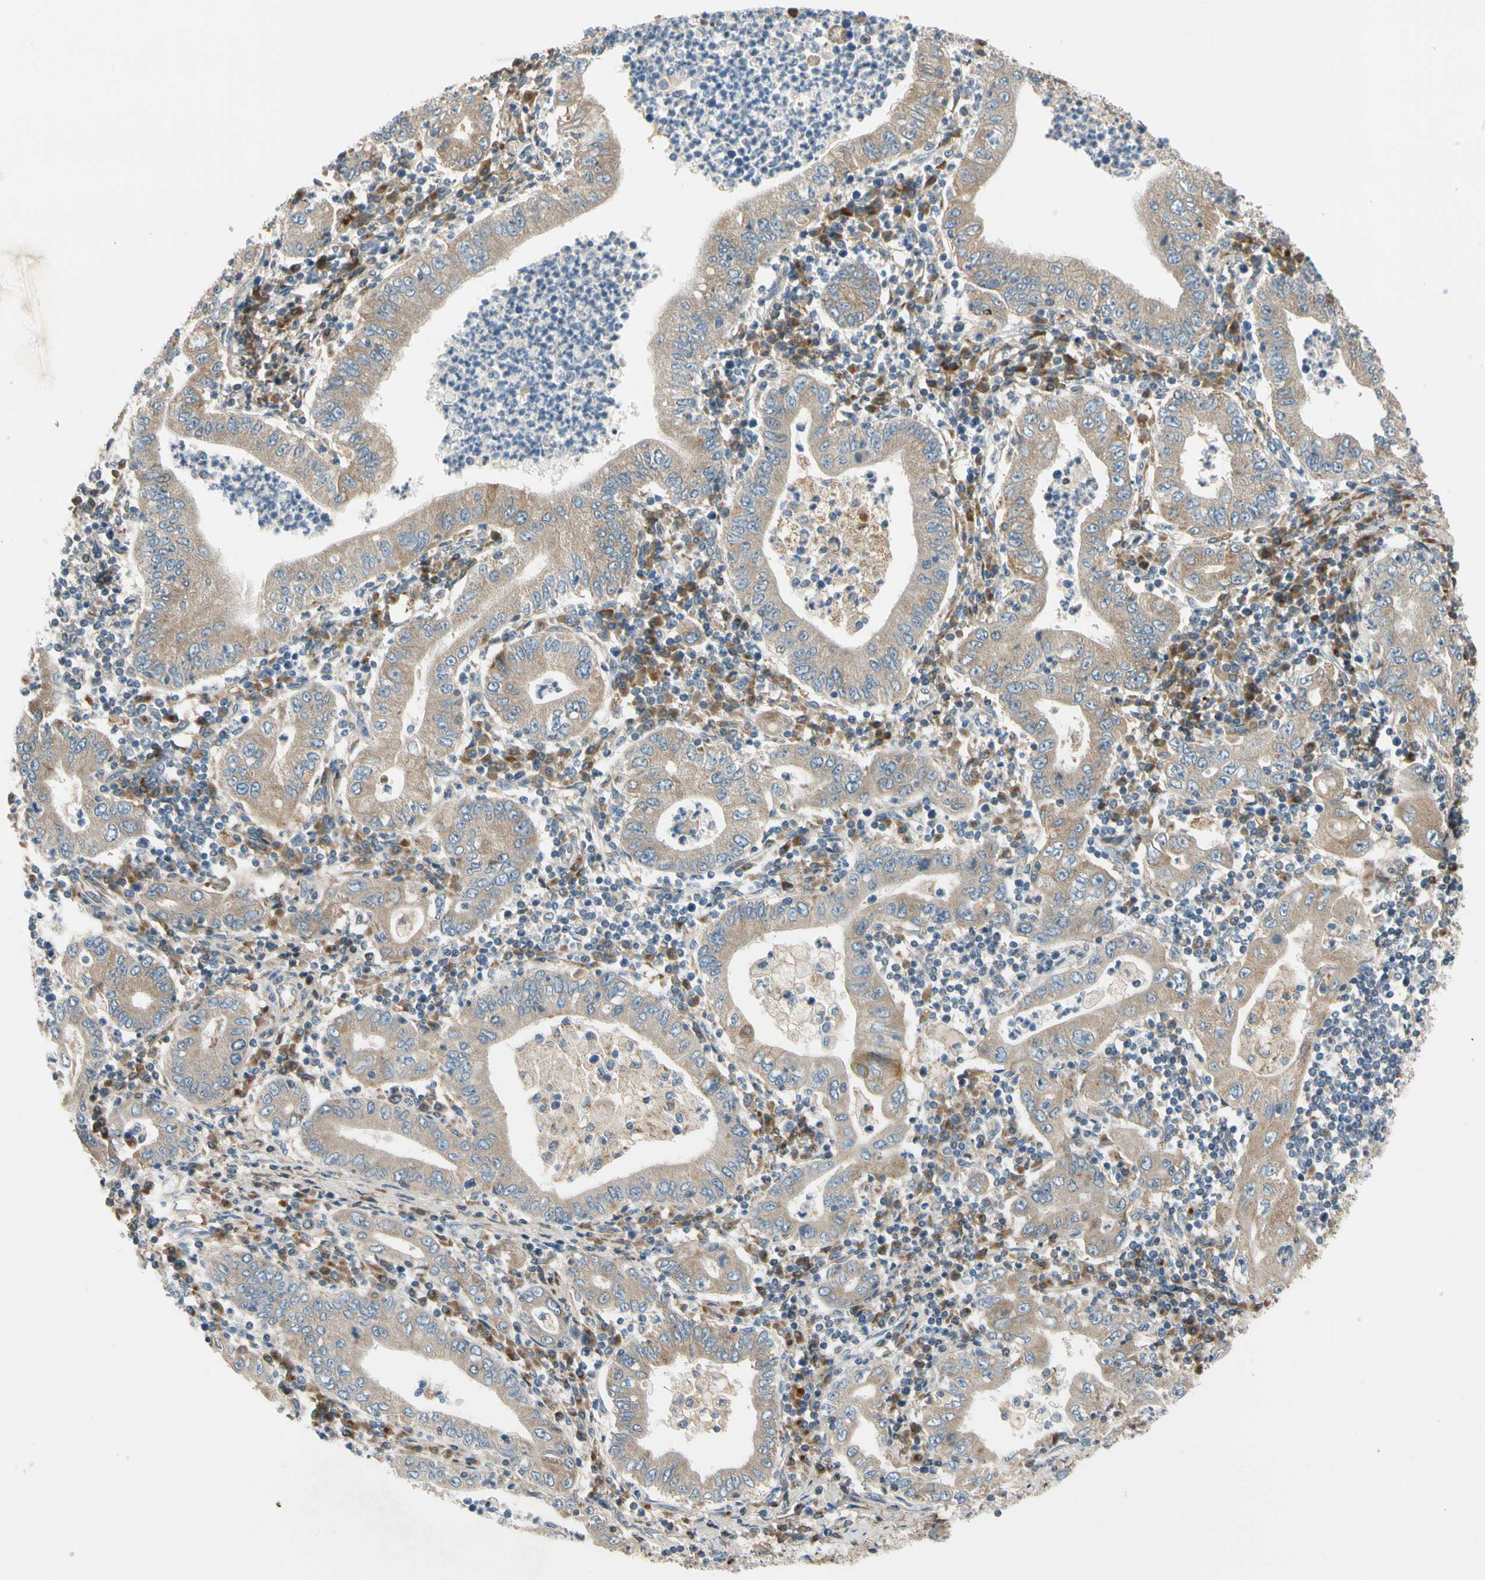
{"staining": {"intensity": "weak", "quantity": ">75%", "location": "cytoplasmic/membranous"}, "tissue": "stomach cancer", "cell_type": "Tumor cells", "image_type": "cancer", "snomed": [{"axis": "morphology", "description": "Normal tissue, NOS"}, {"axis": "morphology", "description": "Adenocarcinoma, NOS"}, {"axis": "topography", "description": "Esophagus"}, {"axis": "topography", "description": "Stomach, upper"}, {"axis": "topography", "description": "Peripheral nerve tissue"}], "caption": "This is a photomicrograph of immunohistochemistry (IHC) staining of stomach cancer (adenocarcinoma), which shows weak staining in the cytoplasmic/membranous of tumor cells.", "gene": "MST1R", "patient": {"sex": "male", "age": 62}}